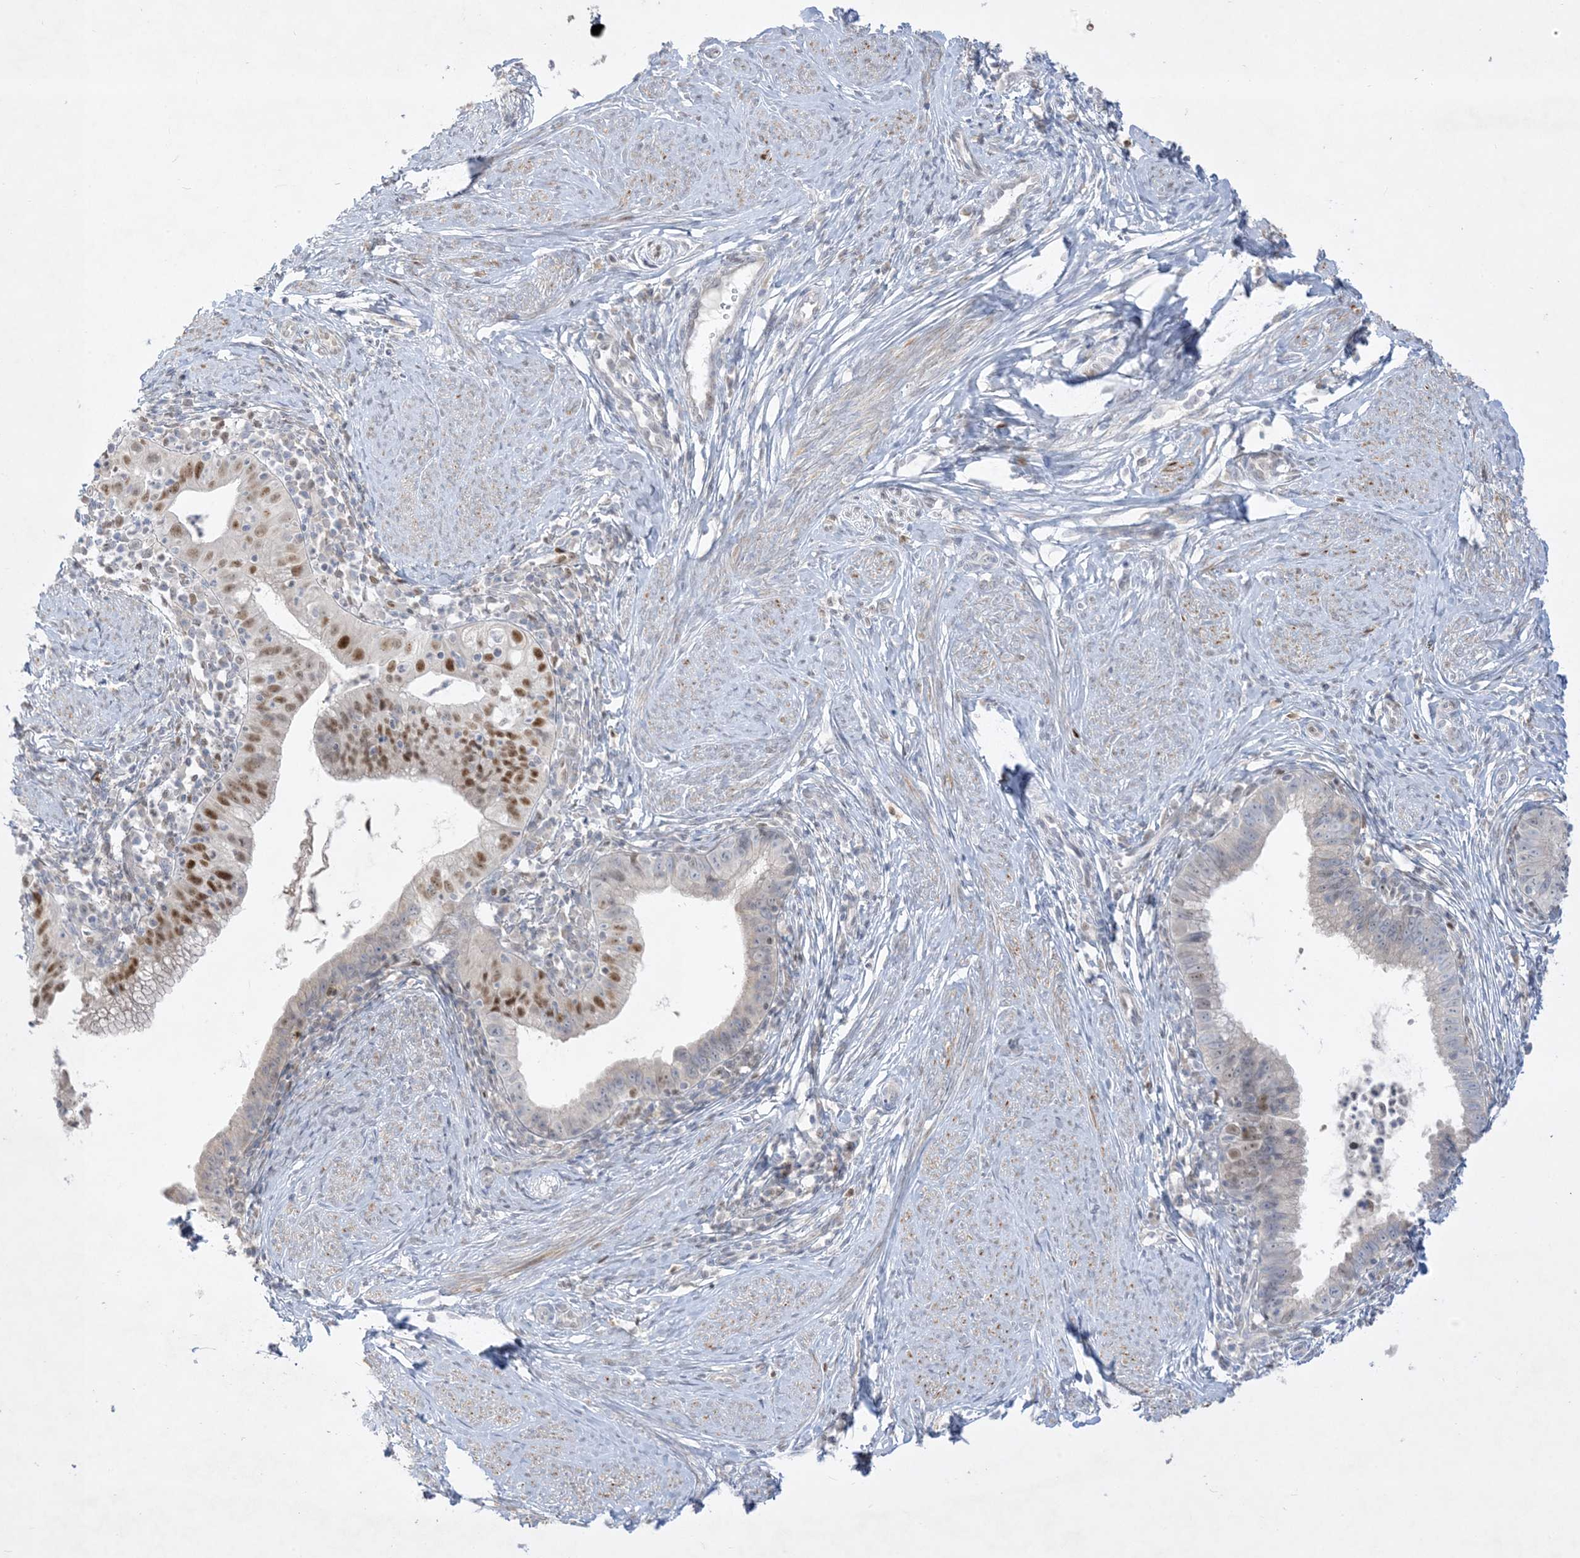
{"staining": {"intensity": "moderate", "quantity": "<25%", "location": "nuclear"}, "tissue": "cervical cancer", "cell_type": "Tumor cells", "image_type": "cancer", "snomed": [{"axis": "morphology", "description": "Adenocarcinoma, NOS"}, {"axis": "topography", "description": "Cervix"}], "caption": "Immunohistochemistry (IHC) image of neoplastic tissue: human cervical adenocarcinoma stained using immunohistochemistry demonstrates low levels of moderate protein expression localized specifically in the nuclear of tumor cells, appearing as a nuclear brown color.", "gene": "BHLHE40", "patient": {"sex": "female", "age": 36}}